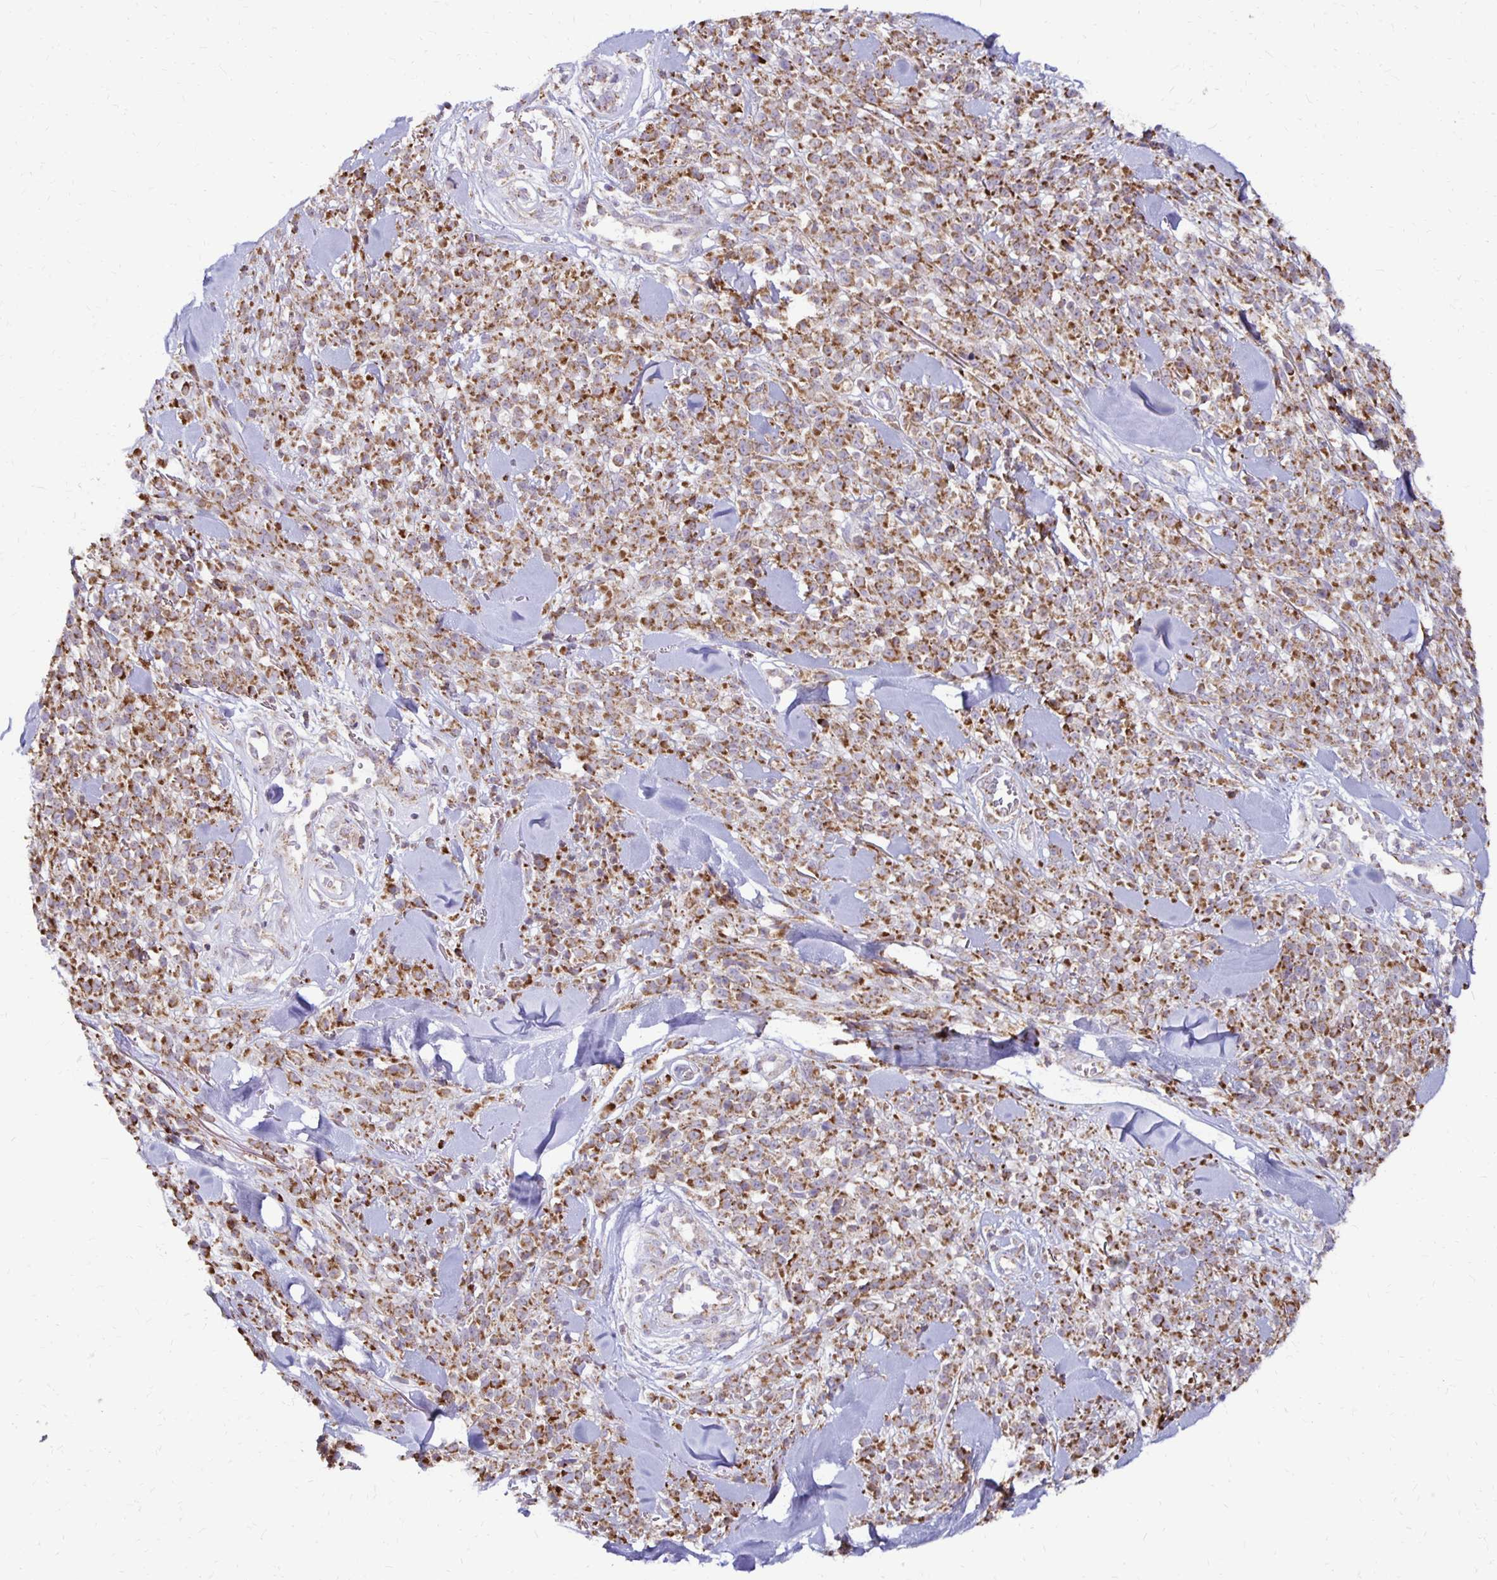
{"staining": {"intensity": "strong", "quantity": ">75%", "location": "cytoplasmic/membranous"}, "tissue": "melanoma", "cell_type": "Tumor cells", "image_type": "cancer", "snomed": [{"axis": "morphology", "description": "Malignant melanoma, NOS"}, {"axis": "topography", "description": "Skin"}, {"axis": "topography", "description": "Skin of trunk"}], "caption": "Strong cytoplasmic/membranous protein positivity is seen in approximately >75% of tumor cells in melanoma.", "gene": "IER3", "patient": {"sex": "male", "age": 74}}